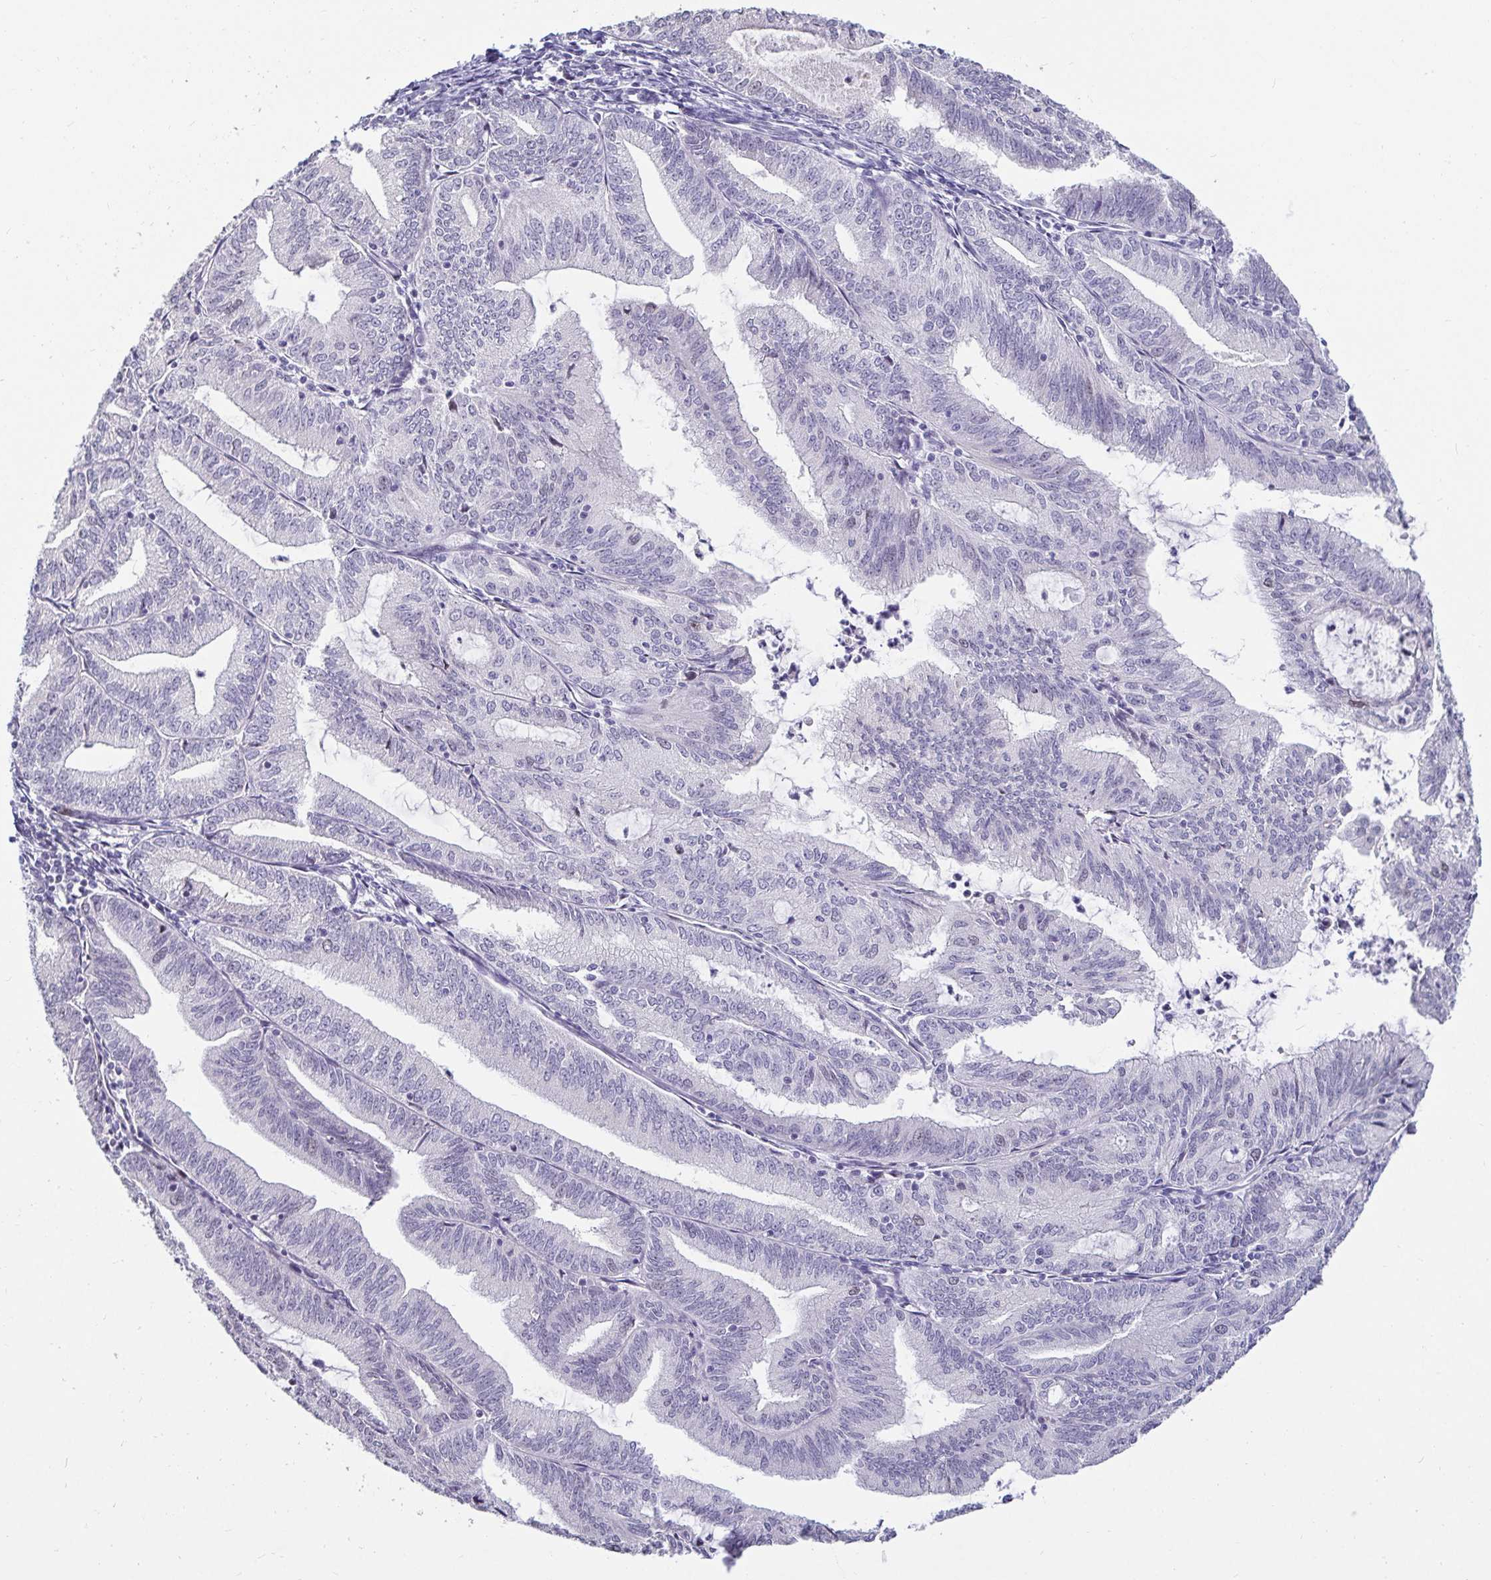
{"staining": {"intensity": "weak", "quantity": "<25%", "location": "nuclear"}, "tissue": "endometrial cancer", "cell_type": "Tumor cells", "image_type": "cancer", "snomed": [{"axis": "morphology", "description": "Adenocarcinoma, NOS"}, {"axis": "topography", "description": "Endometrium"}], "caption": "Immunohistochemistry image of endometrial cancer stained for a protein (brown), which shows no positivity in tumor cells.", "gene": "ANLN", "patient": {"sex": "female", "age": 70}}